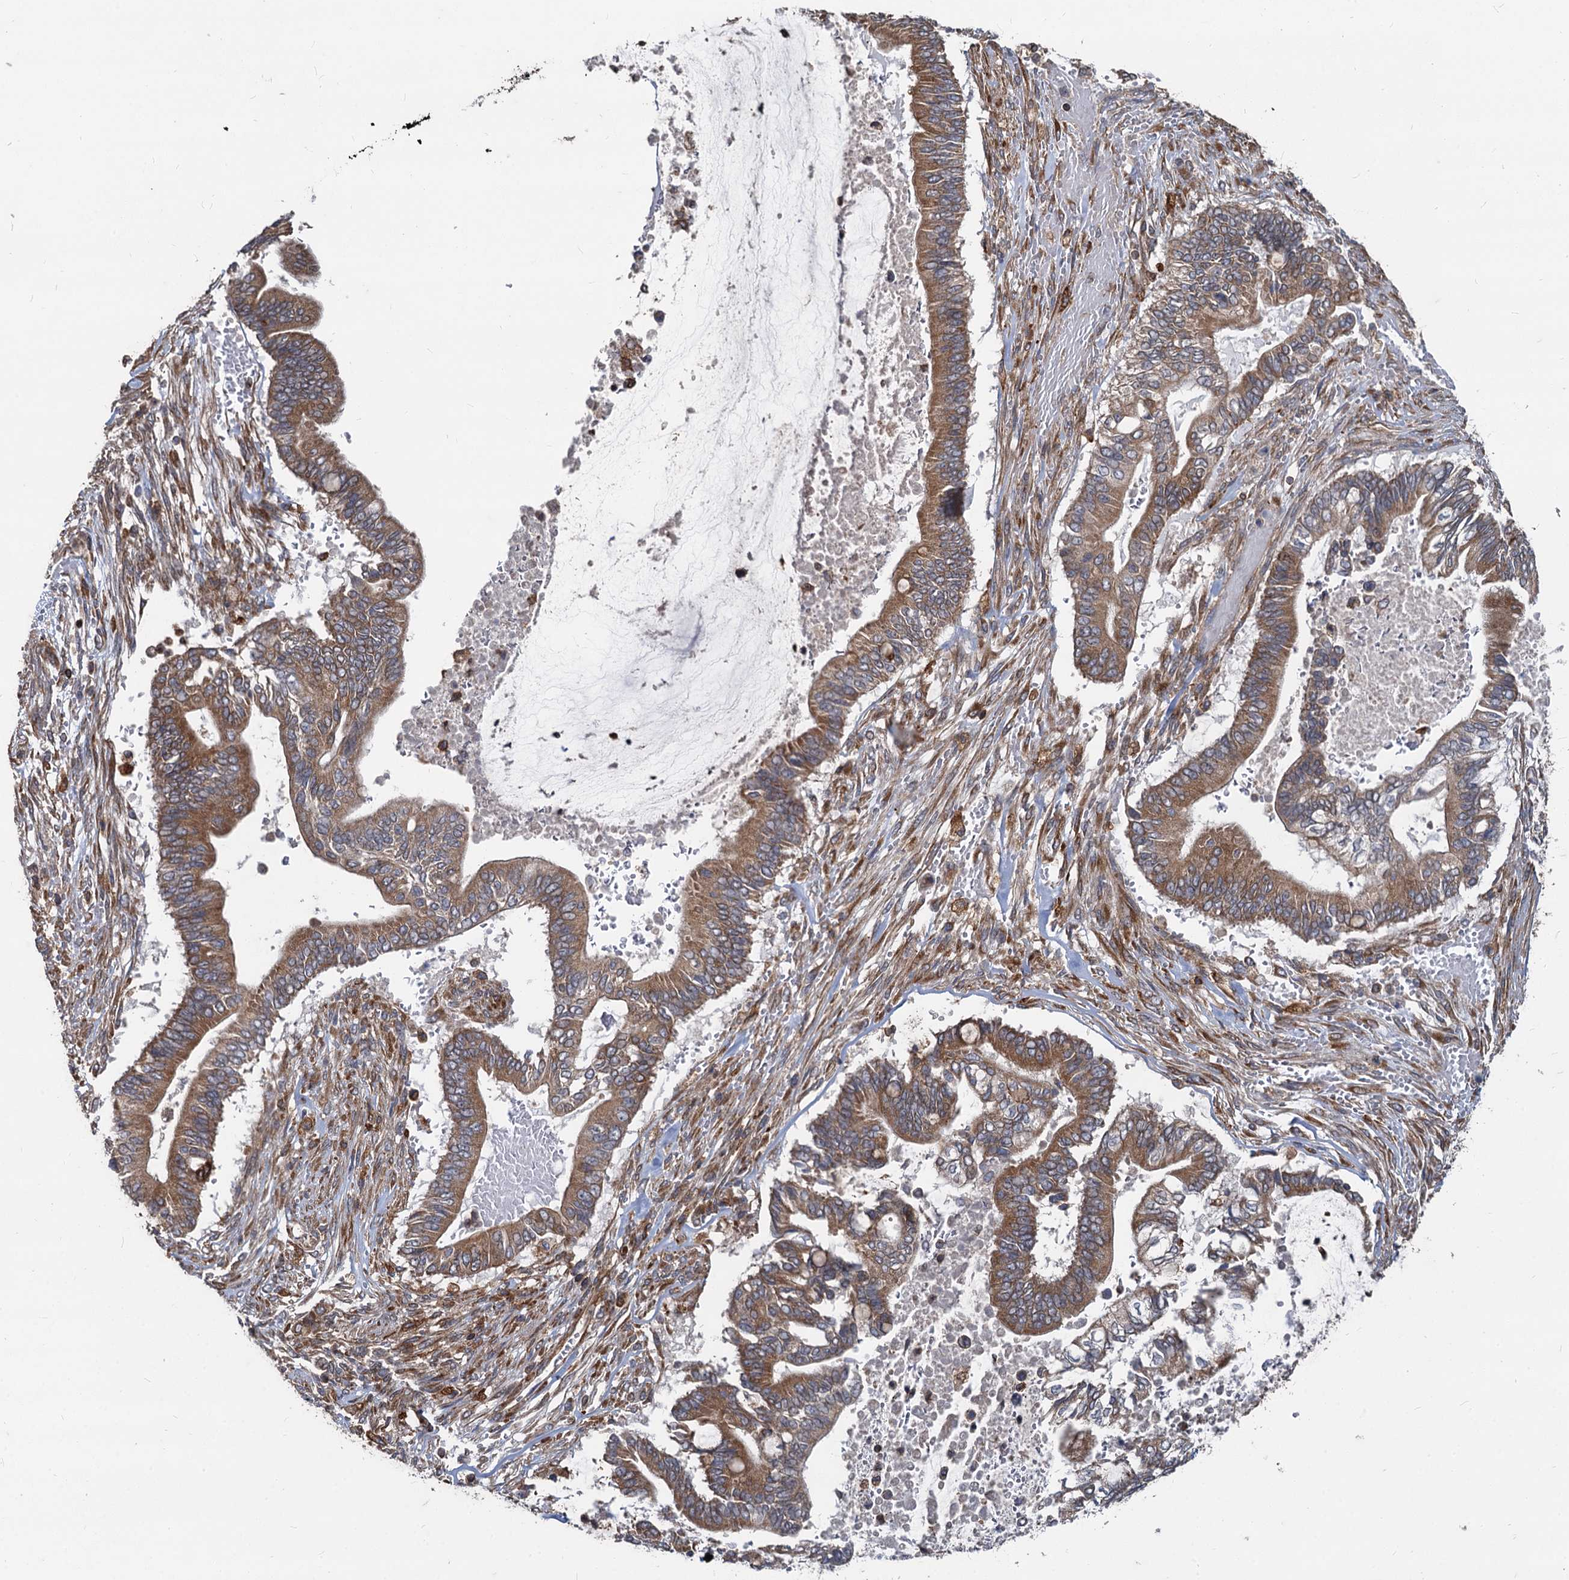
{"staining": {"intensity": "strong", "quantity": ">75%", "location": "cytoplasmic/membranous"}, "tissue": "pancreatic cancer", "cell_type": "Tumor cells", "image_type": "cancer", "snomed": [{"axis": "morphology", "description": "Adenocarcinoma, NOS"}, {"axis": "topography", "description": "Pancreas"}], "caption": "There is high levels of strong cytoplasmic/membranous staining in tumor cells of pancreatic adenocarcinoma, as demonstrated by immunohistochemical staining (brown color).", "gene": "STIM1", "patient": {"sex": "male", "age": 68}}